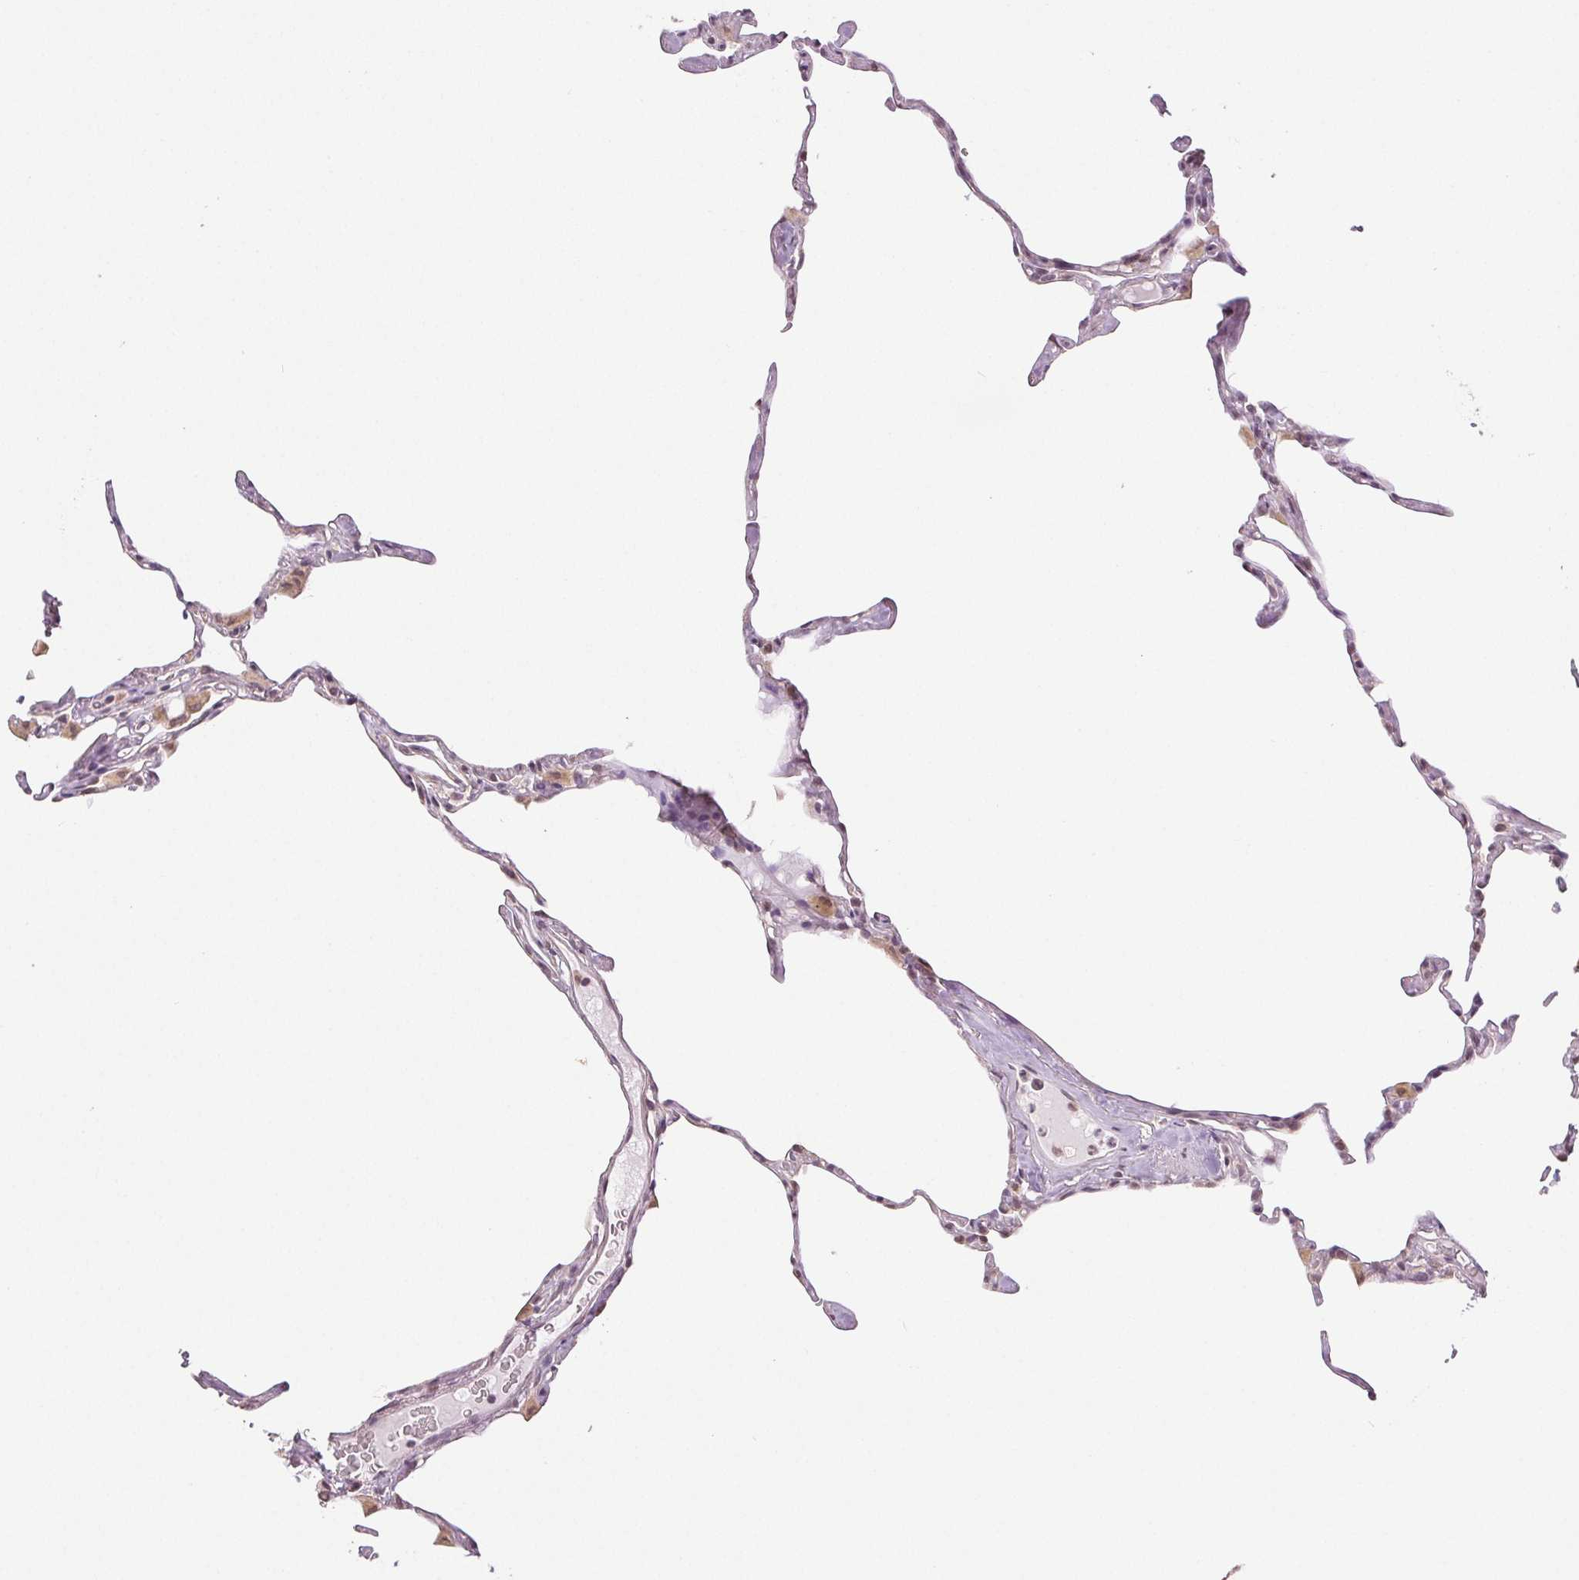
{"staining": {"intensity": "moderate", "quantity": "<25%", "location": "nuclear"}, "tissue": "lung", "cell_type": "Alveolar cells", "image_type": "normal", "snomed": [{"axis": "morphology", "description": "Normal tissue, NOS"}, {"axis": "topography", "description": "Lung"}], "caption": "Immunohistochemistry (IHC) (DAB) staining of unremarkable lung displays moderate nuclear protein staining in about <25% of alveolar cells. (brown staining indicates protein expression, while blue staining denotes nuclei).", "gene": "PLCB1", "patient": {"sex": "male", "age": 65}}